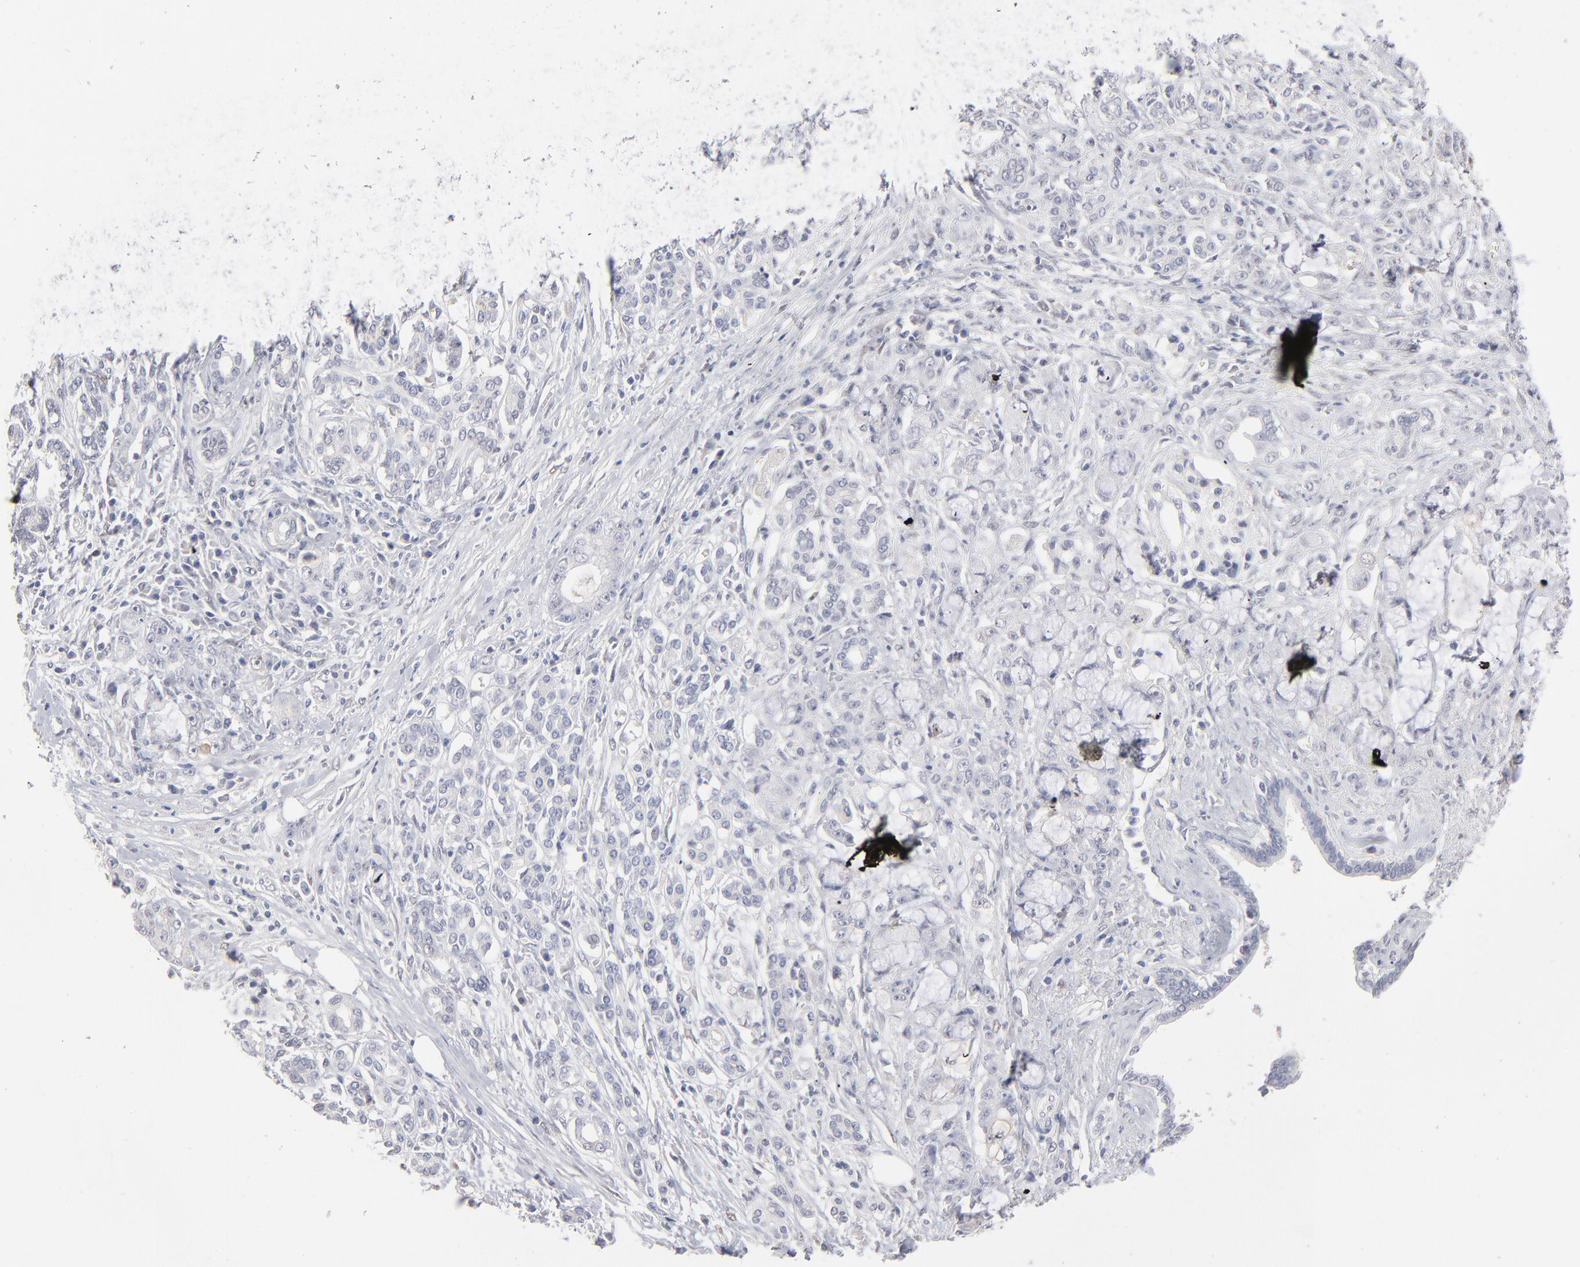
{"staining": {"intensity": "negative", "quantity": "none", "location": "none"}, "tissue": "pancreatic cancer", "cell_type": "Tumor cells", "image_type": "cancer", "snomed": [{"axis": "morphology", "description": "Adenocarcinoma, NOS"}, {"axis": "topography", "description": "Pancreas"}], "caption": "Protein analysis of pancreatic cancer demonstrates no significant positivity in tumor cells.", "gene": "RBM3", "patient": {"sex": "female", "age": 73}}